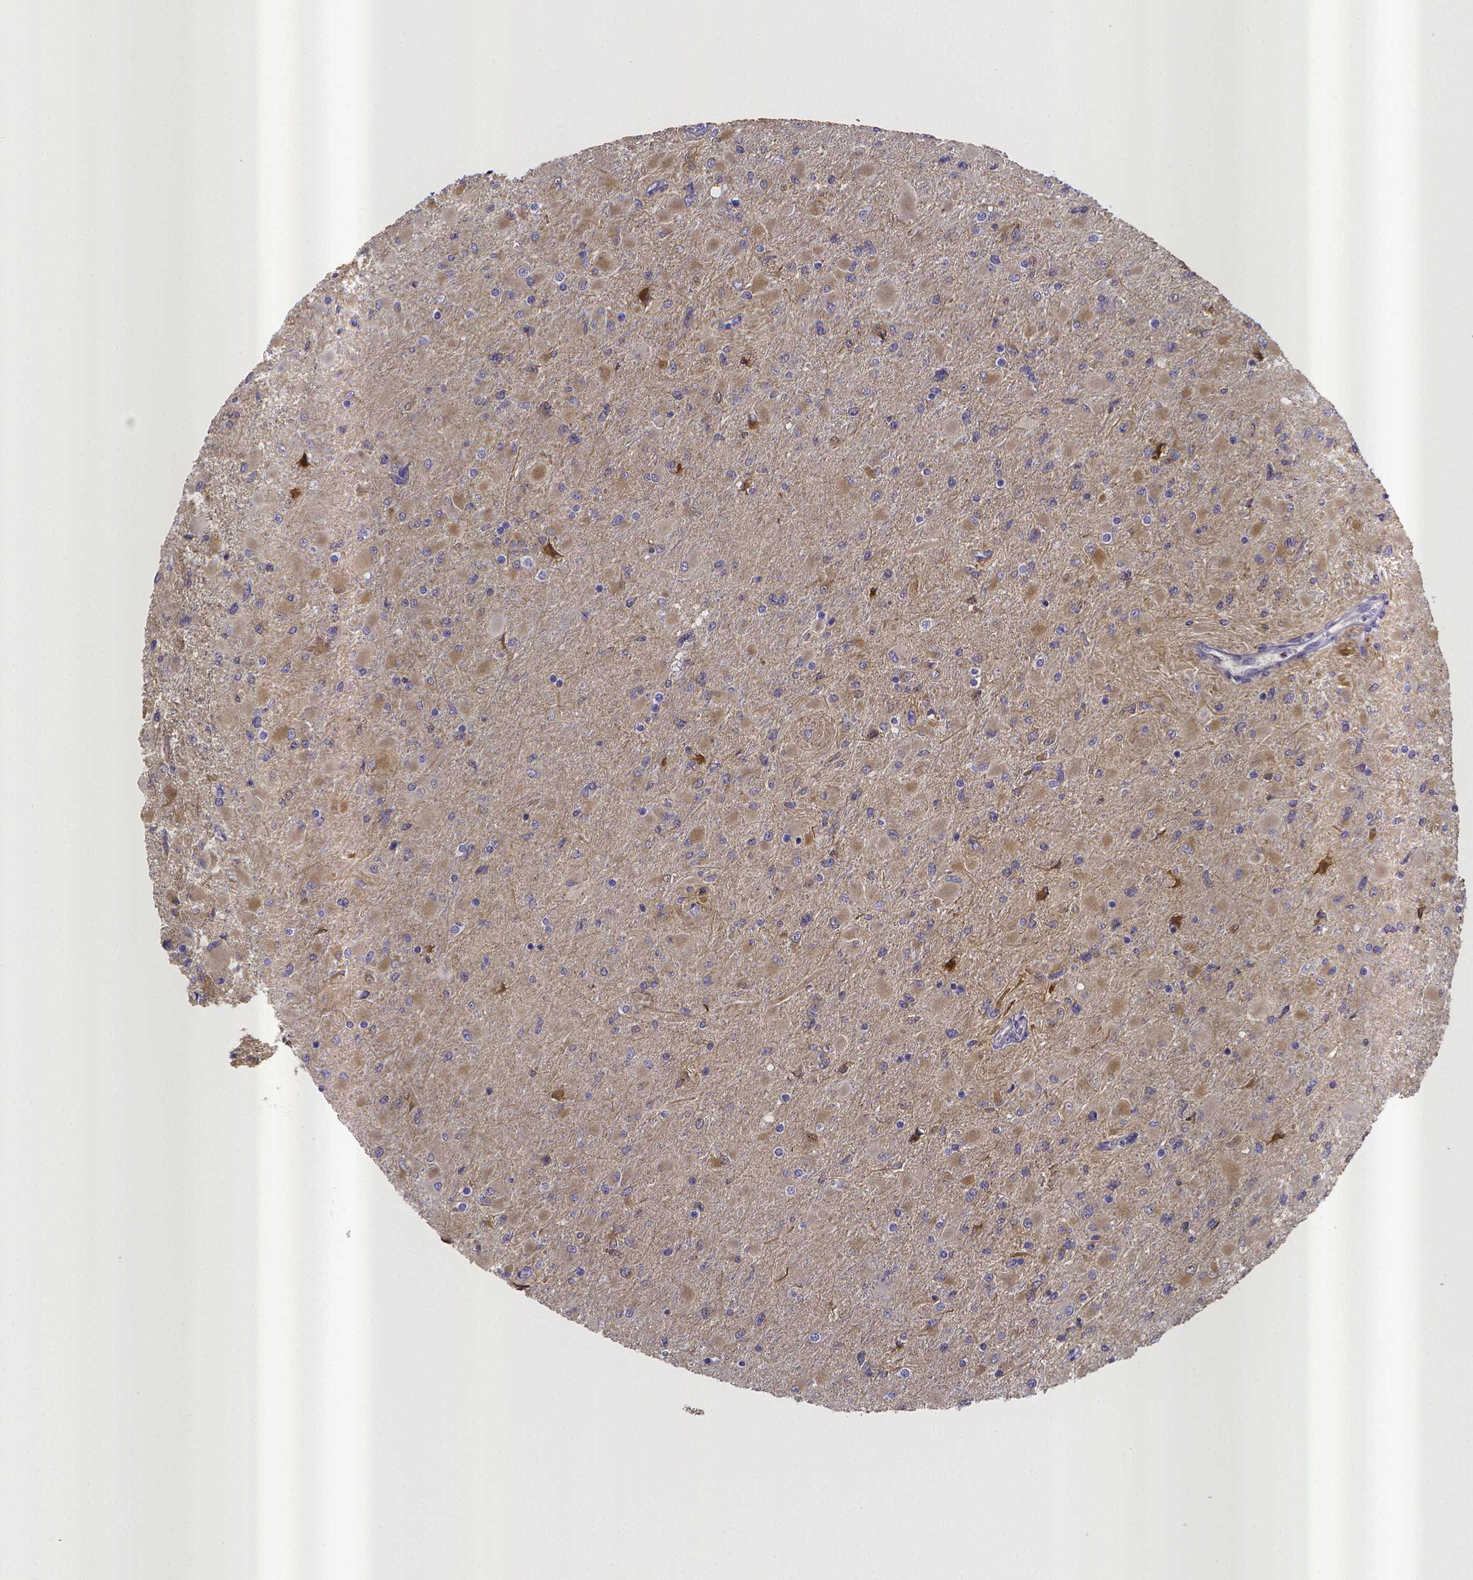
{"staining": {"intensity": "negative", "quantity": "none", "location": "none"}, "tissue": "glioma", "cell_type": "Tumor cells", "image_type": "cancer", "snomed": [{"axis": "morphology", "description": "Glioma, malignant, High grade"}, {"axis": "topography", "description": "Cerebral cortex"}], "caption": "The histopathology image demonstrates no significant positivity in tumor cells of malignant high-grade glioma.", "gene": "RERG", "patient": {"sex": "female", "age": 36}}